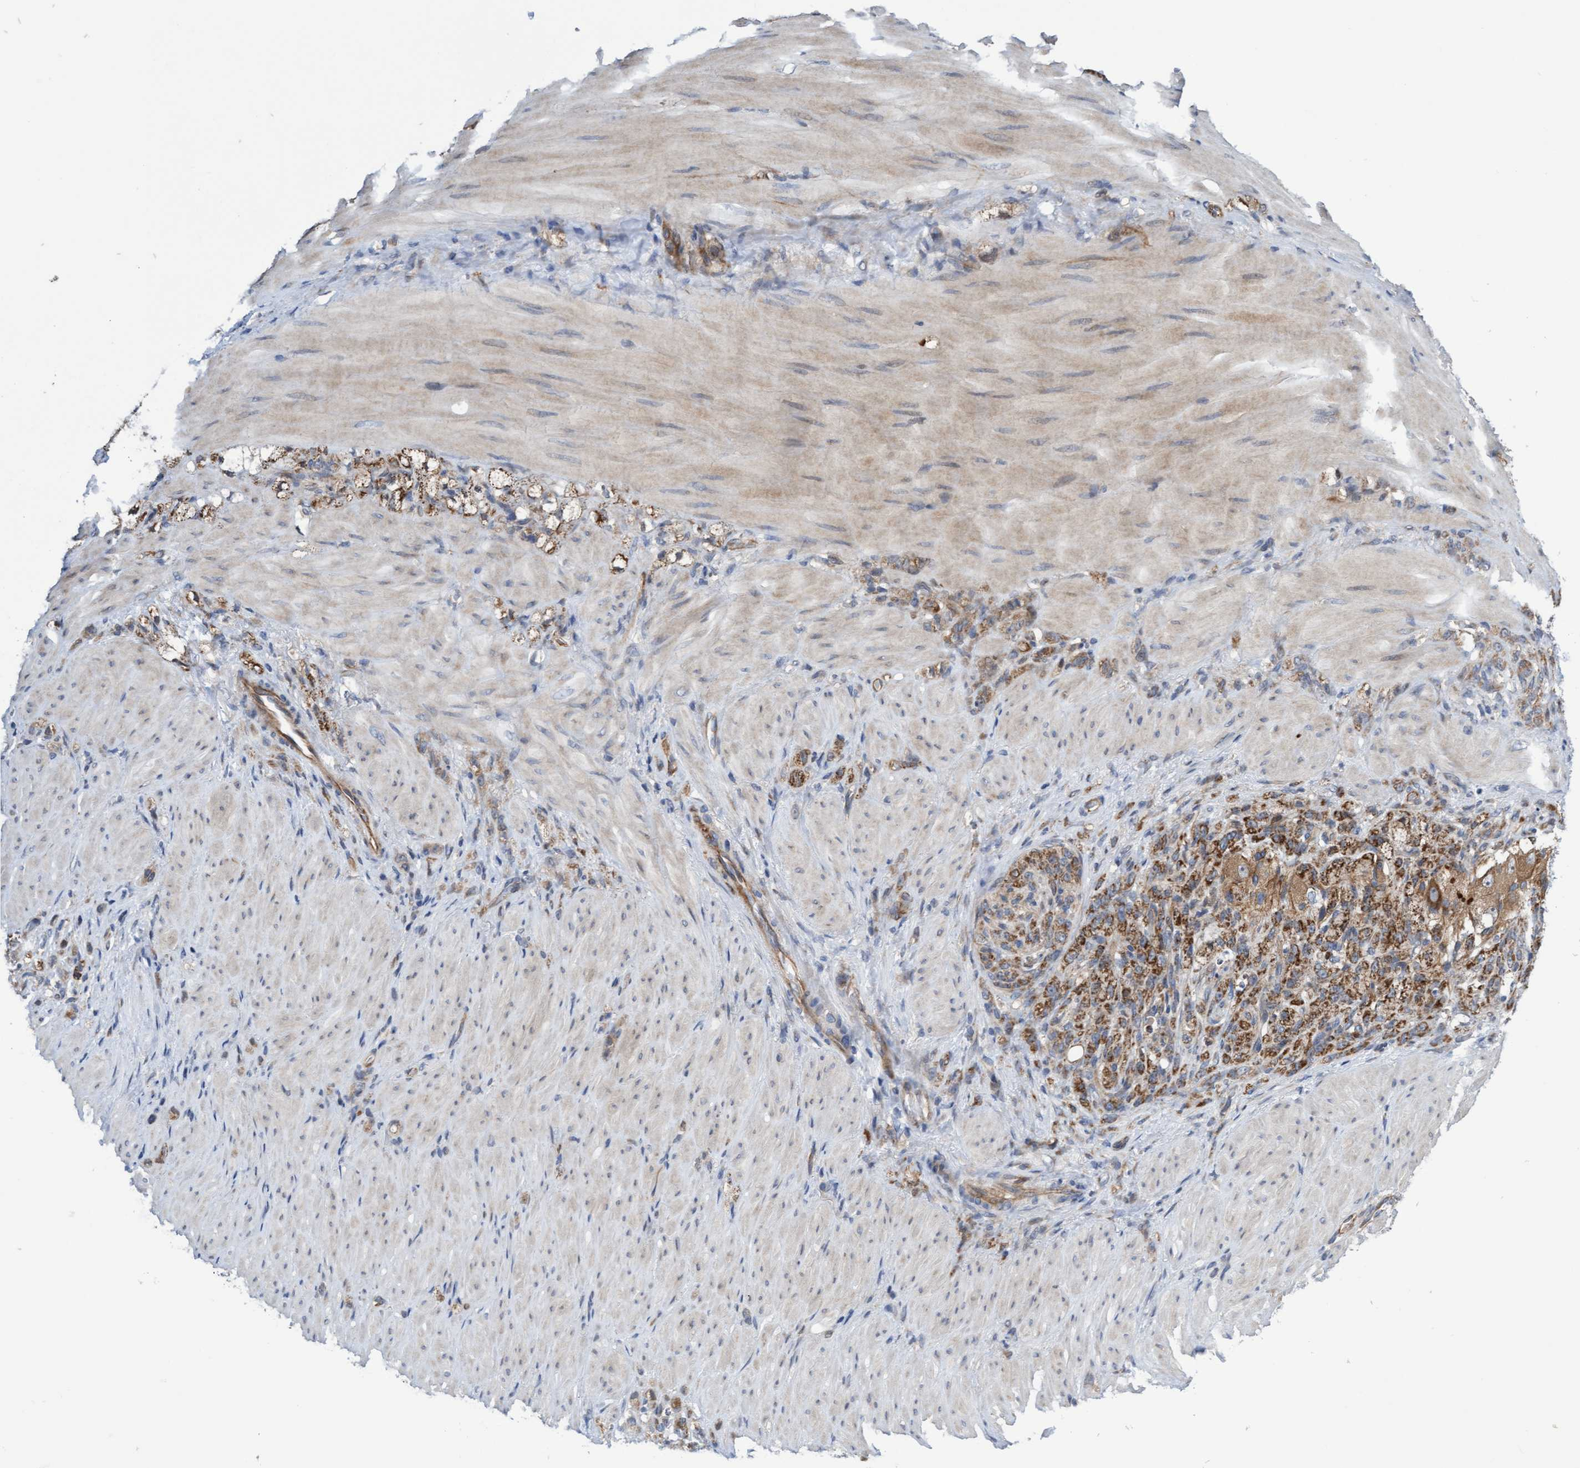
{"staining": {"intensity": "moderate", "quantity": ">75%", "location": "cytoplasmic/membranous"}, "tissue": "stomach cancer", "cell_type": "Tumor cells", "image_type": "cancer", "snomed": [{"axis": "morphology", "description": "Normal tissue, NOS"}, {"axis": "morphology", "description": "Adenocarcinoma, NOS"}, {"axis": "topography", "description": "Stomach"}], "caption": "High-magnification brightfield microscopy of stomach adenocarcinoma stained with DAB (3,3'-diaminobenzidine) (brown) and counterstained with hematoxylin (blue). tumor cells exhibit moderate cytoplasmic/membranous expression is identified in about>75% of cells.", "gene": "ITFG1", "patient": {"sex": "male", "age": 82}}